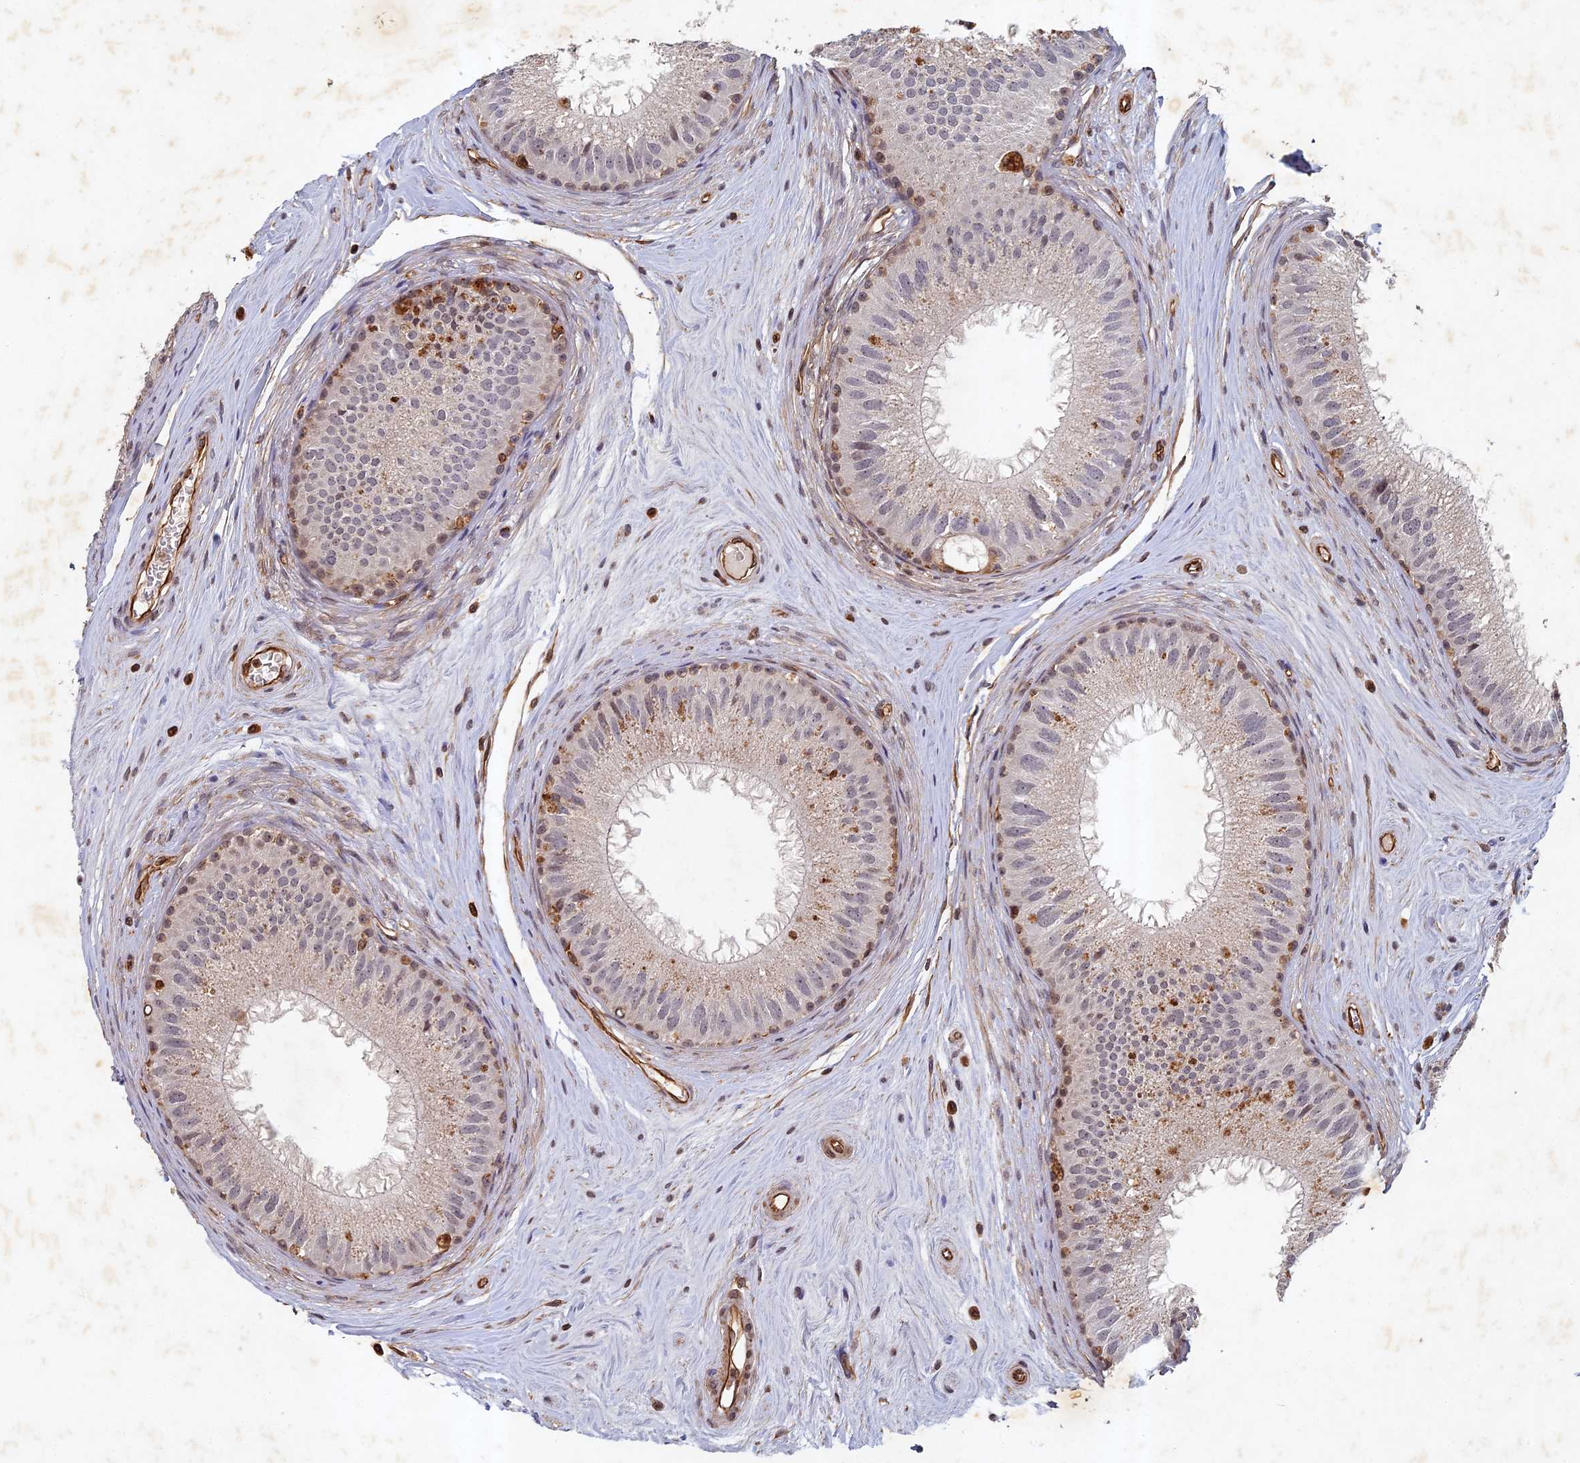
{"staining": {"intensity": "weak", "quantity": "<25%", "location": "cytoplasmic/membranous"}, "tissue": "epididymis", "cell_type": "Glandular cells", "image_type": "normal", "snomed": [{"axis": "morphology", "description": "Normal tissue, NOS"}, {"axis": "topography", "description": "Epididymis"}], "caption": "The histopathology image demonstrates no staining of glandular cells in normal epididymis. The staining was performed using DAB to visualize the protein expression in brown, while the nuclei were stained in blue with hematoxylin (Magnification: 20x).", "gene": "ABCB10", "patient": {"sex": "male", "age": 33}}